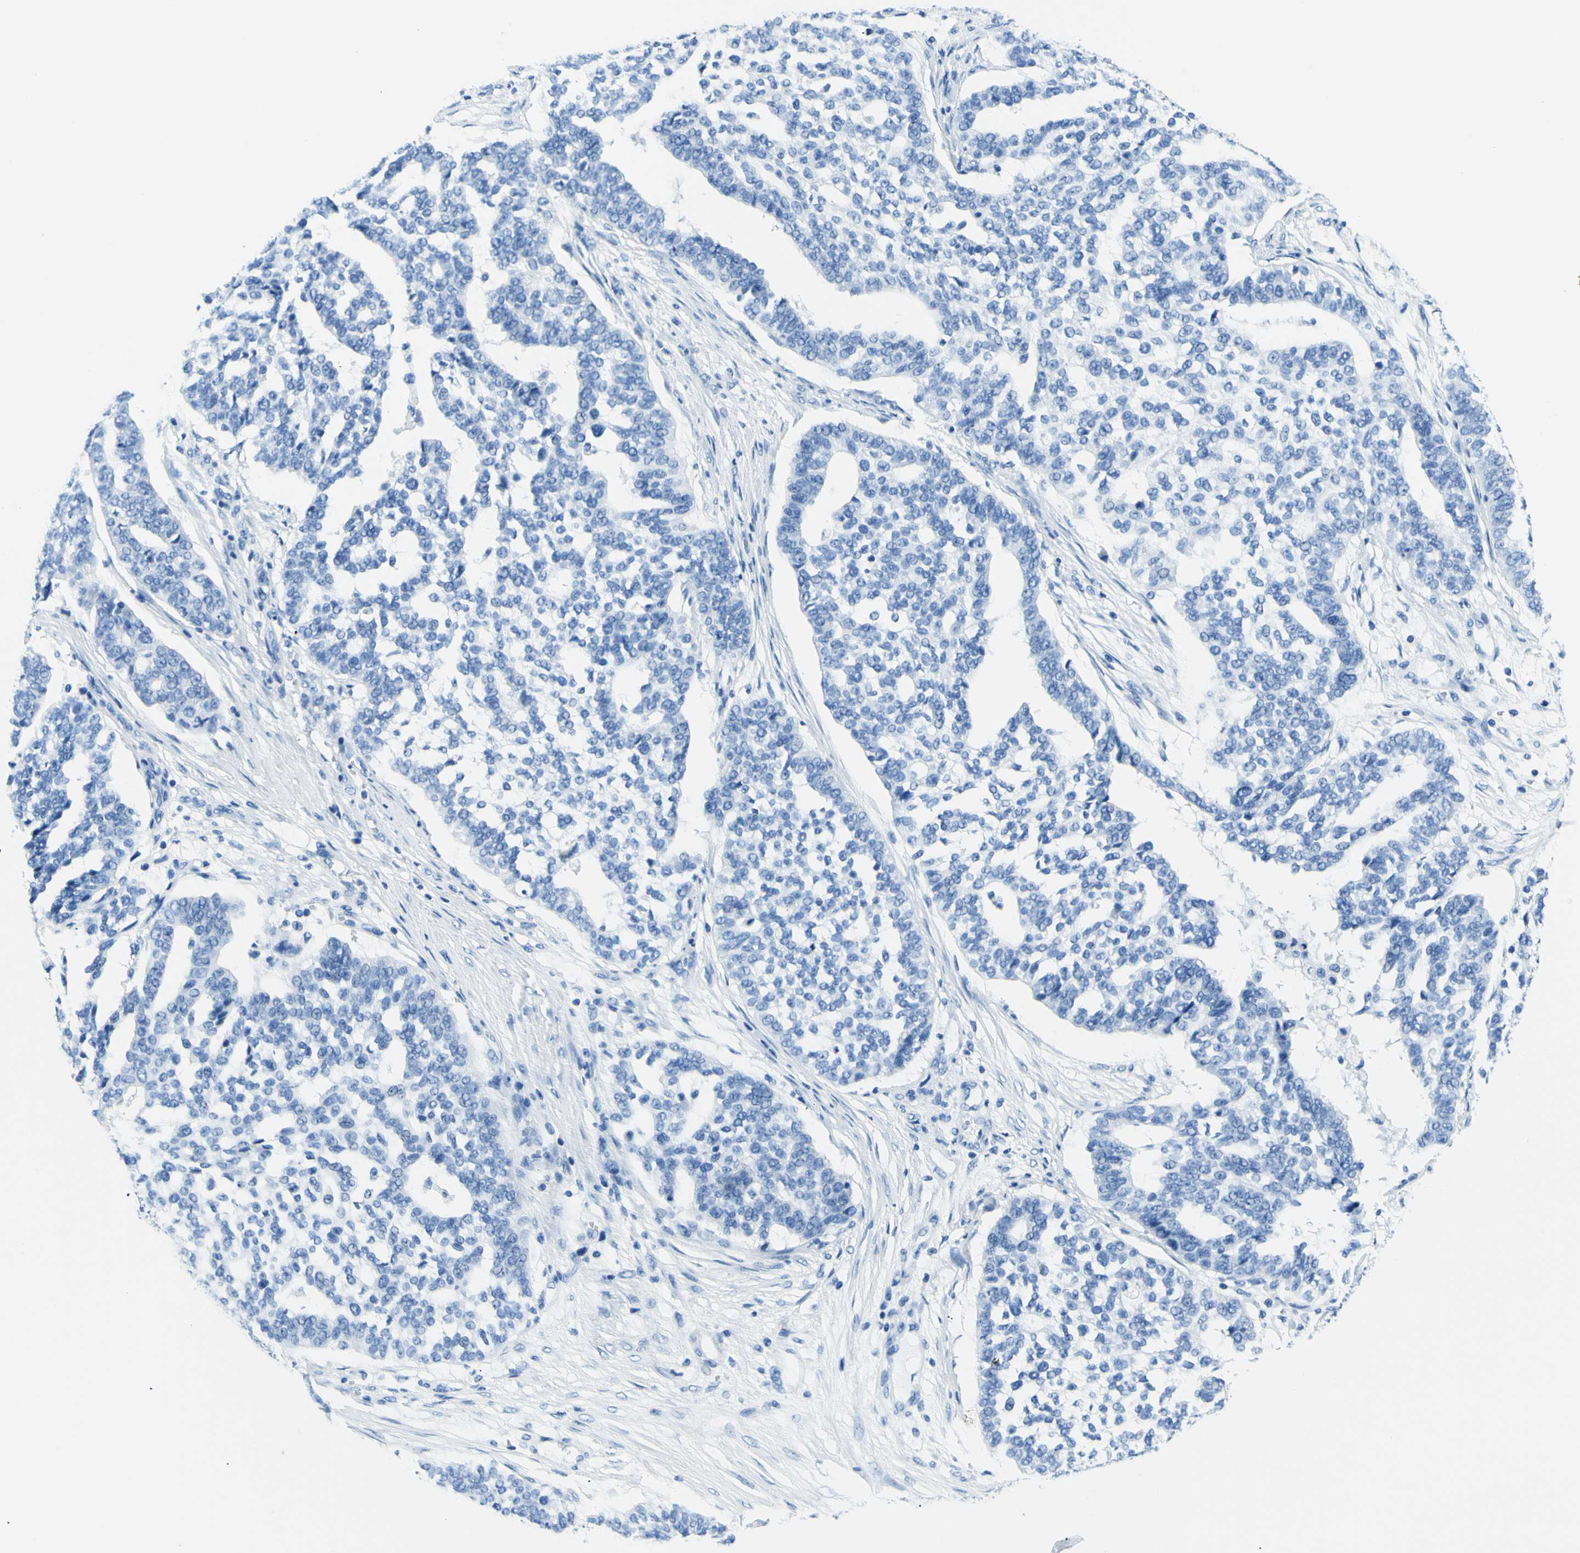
{"staining": {"intensity": "negative", "quantity": "none", "location": "none"}, "tissue": "ovarian cancer", "cell_type": "Tumor cells", "image_type": "cancer", "snomed": [{"axis": "morphology", "description": "Cystadenocarcinoma, serous, NOS"}, {"axis": "topography", "description": "Ovary"}], "caption": "Human ovarian cancer stained for a protein using immunohistochemistry shows no positivity in tumor cells.", "gene": "MYH2", "patient": {"sex": "female", "age": 59}}